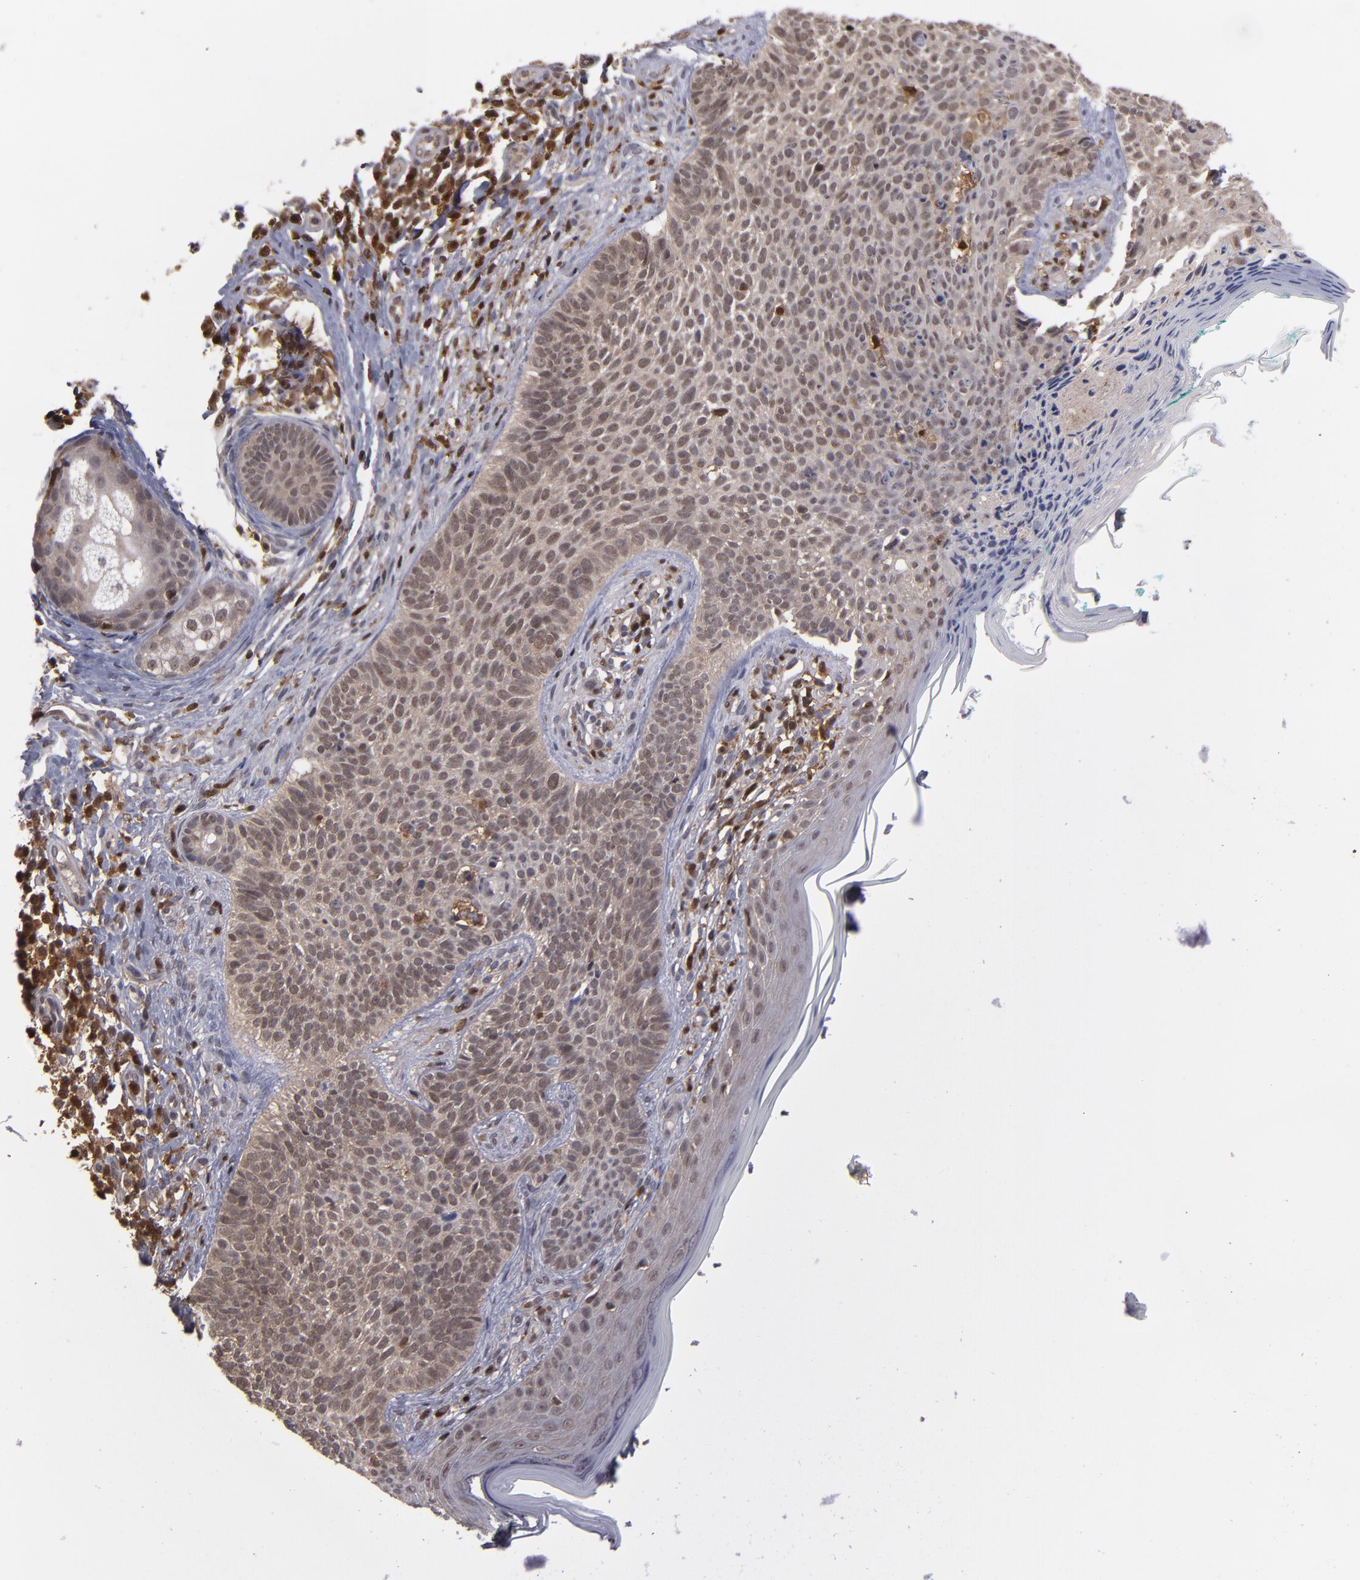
{"staining": {"intensity": "weak", "quantity": ">75%", "location": "cytoplasmic/membranous,nuclear"}, "tissue": "skin cancer", "cell_type": "Tumor cells", "image_type": "cancer", "snomed": [{"axis": "morphology", "description": "Normal tissue, NOS"}, {"axis": "morphology", "description": "Basal cell carcinoma"}, {"axis": "topography", "description": "Skin"}], "caption": "Immunohistochemistry (IHC) of human skin cancer displays low levels of weak cytoplasmic/membranous and nuclear expression in about >75% of tumor cells.", "gene": "GRB2", "patient": {"sex": "male", "age": 76}}